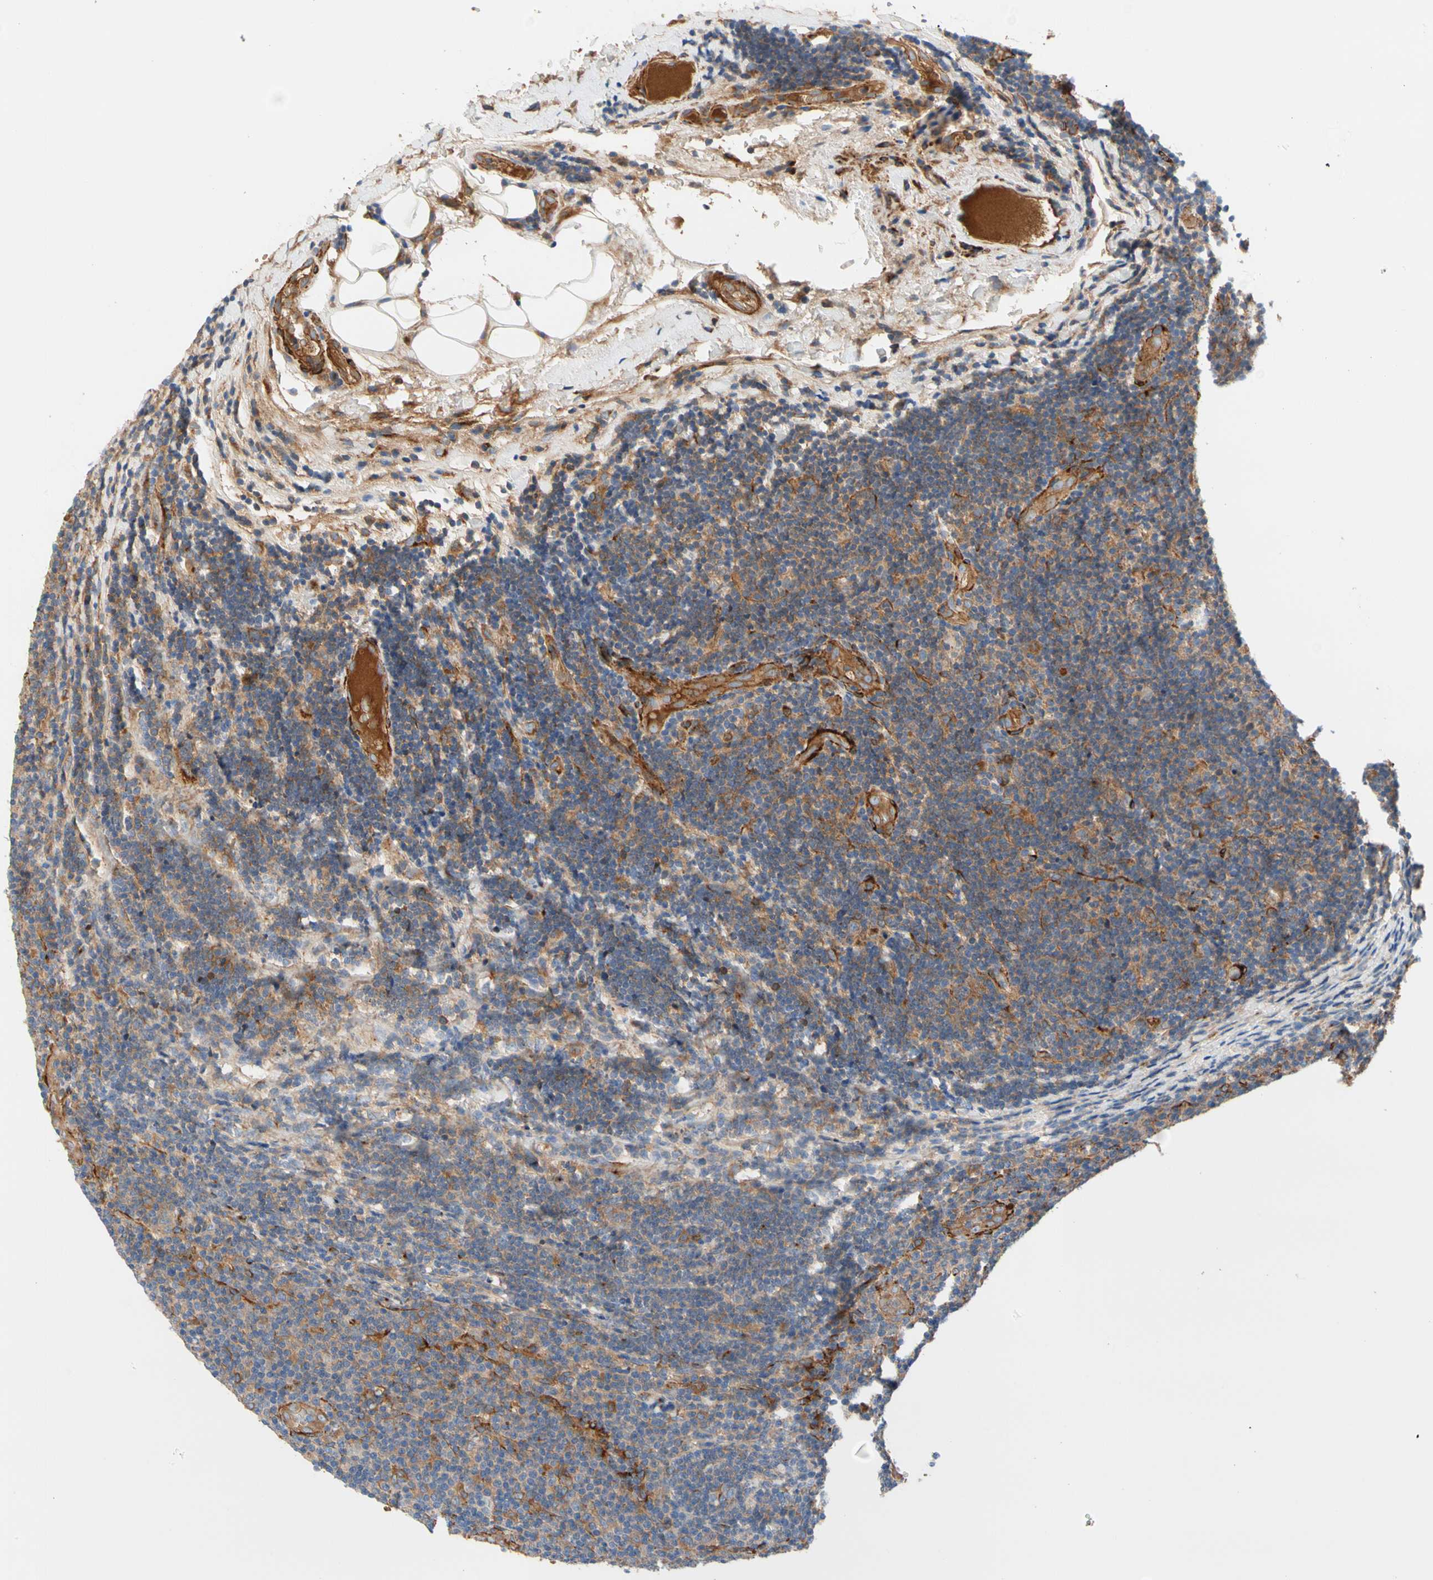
{"staining": {"intensity": "weak", "quantity": "25%-75%", "location": "cytoplasmic/membranous"}, "tissue": "lymphoma", "cell_type": "Tumor cells", "image_type": "cancer", "snomed": [{"axis": "morphology", "description": "Malignant lymphoma, non-Hodgkin's type, Low grade"}, {"axis": "topography", "description": "Lymph node"}], "caption": "Immunohistochemistry histopathology image of malignant lymphoma, non-Hodgkin's type (low-grade) stained for a protein (brown), which demonstrates low levels of weak cytoplasmic/membranous positivity in about 25%-75% of tumor cells.", "gene": "ENTREP3", "patient": {"sex": "male", "age": 83}}